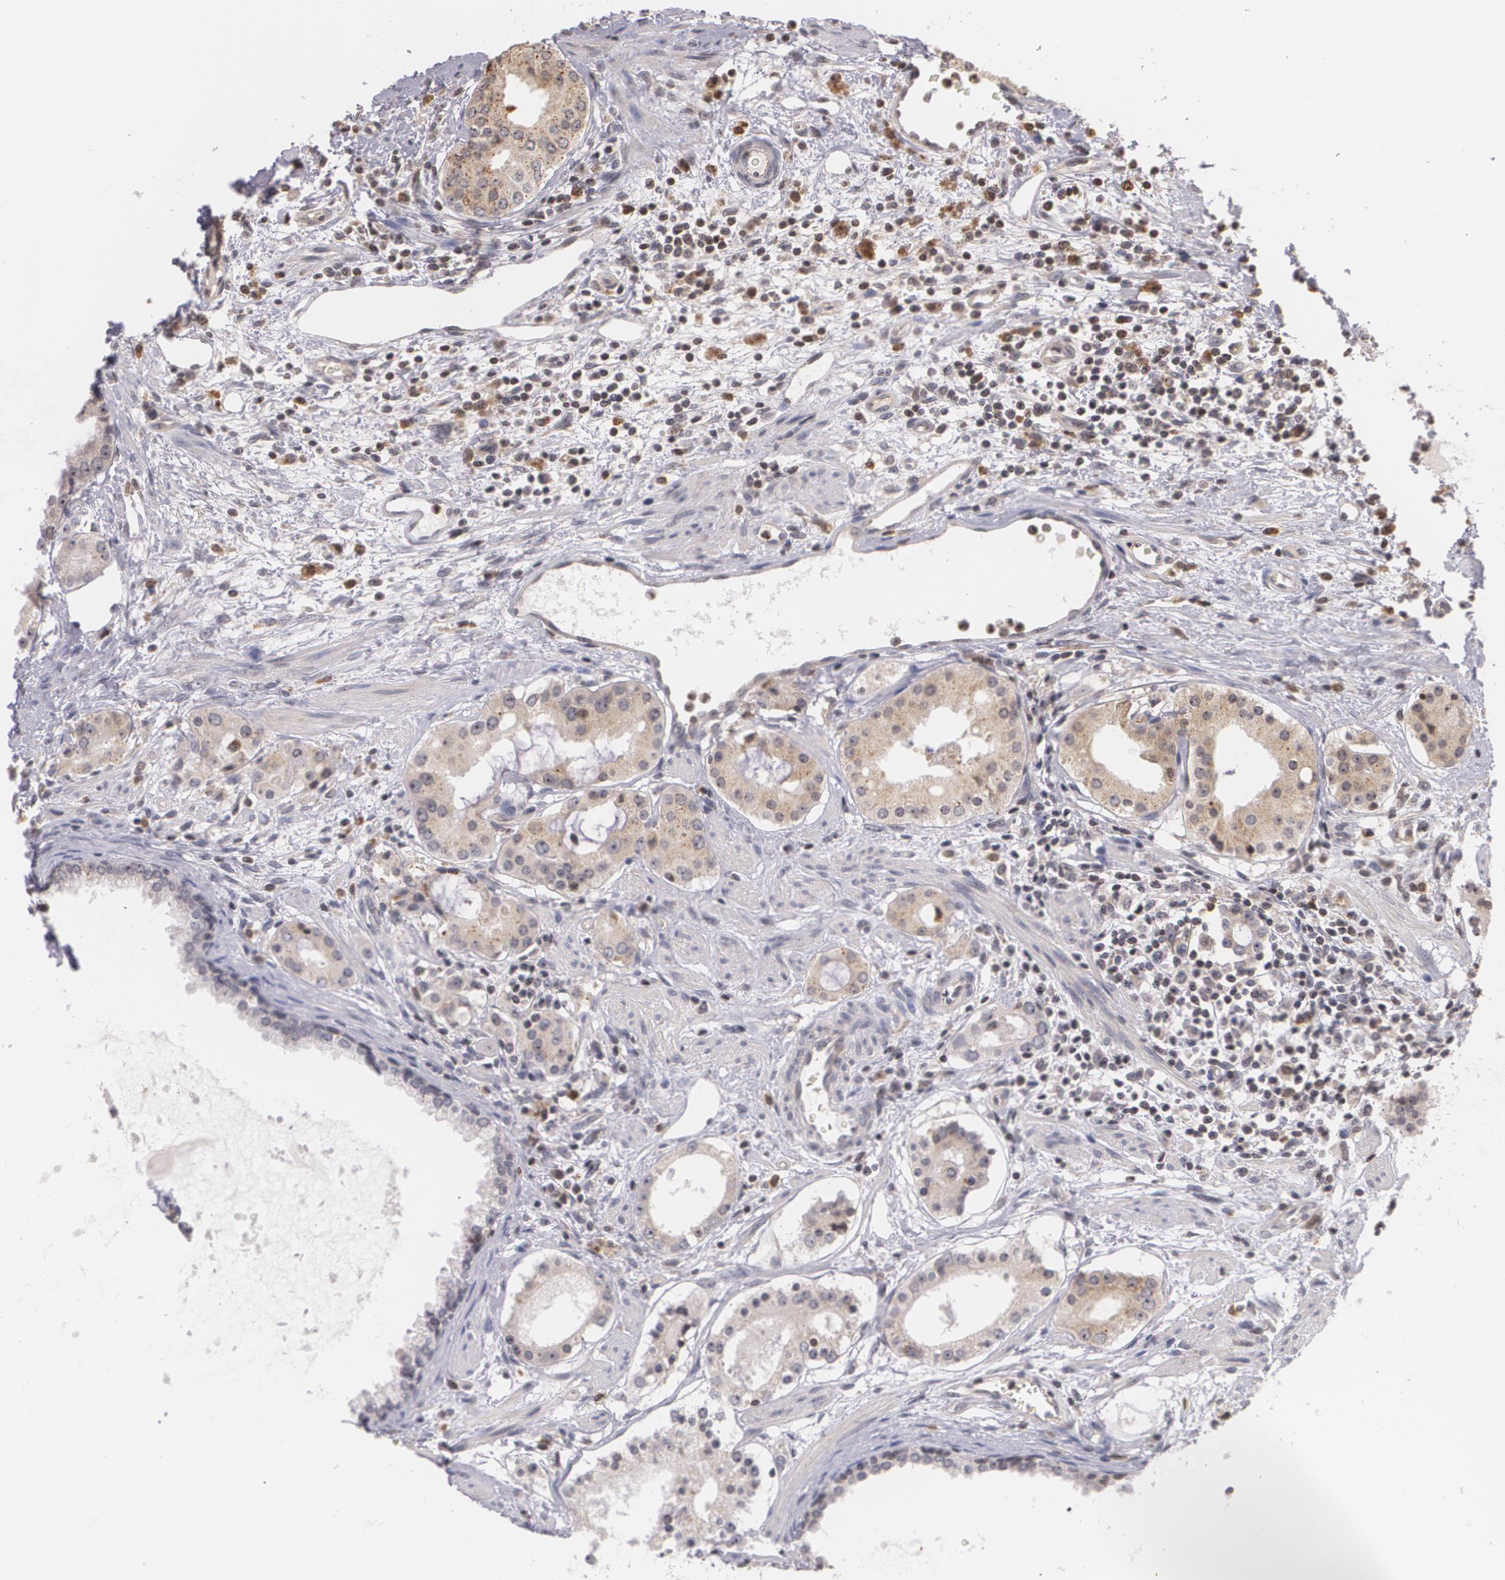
{"staining": {"intensity": "weak", "quantity": ">75%", "location": "cytoplasmic/membranous"}, "tissue": "prostate cancer", "cell_type": "Tumor cells", "image_type": "cancer", "snomed": [{"axis": "morphology", "description": "Adenocarcinoma, Medium grade"}, {"axis": "topography", "description": "Prostate"}], "caption": "This is a histology image of immunohistochemistry staining of adenocarcinoma (medium-grade) (prostate), which shows weak positivity in the cytoplasmic/membranous of tumor cells.", "gene": "VAV3", "patient": {"sex": "male", "age": 73}}